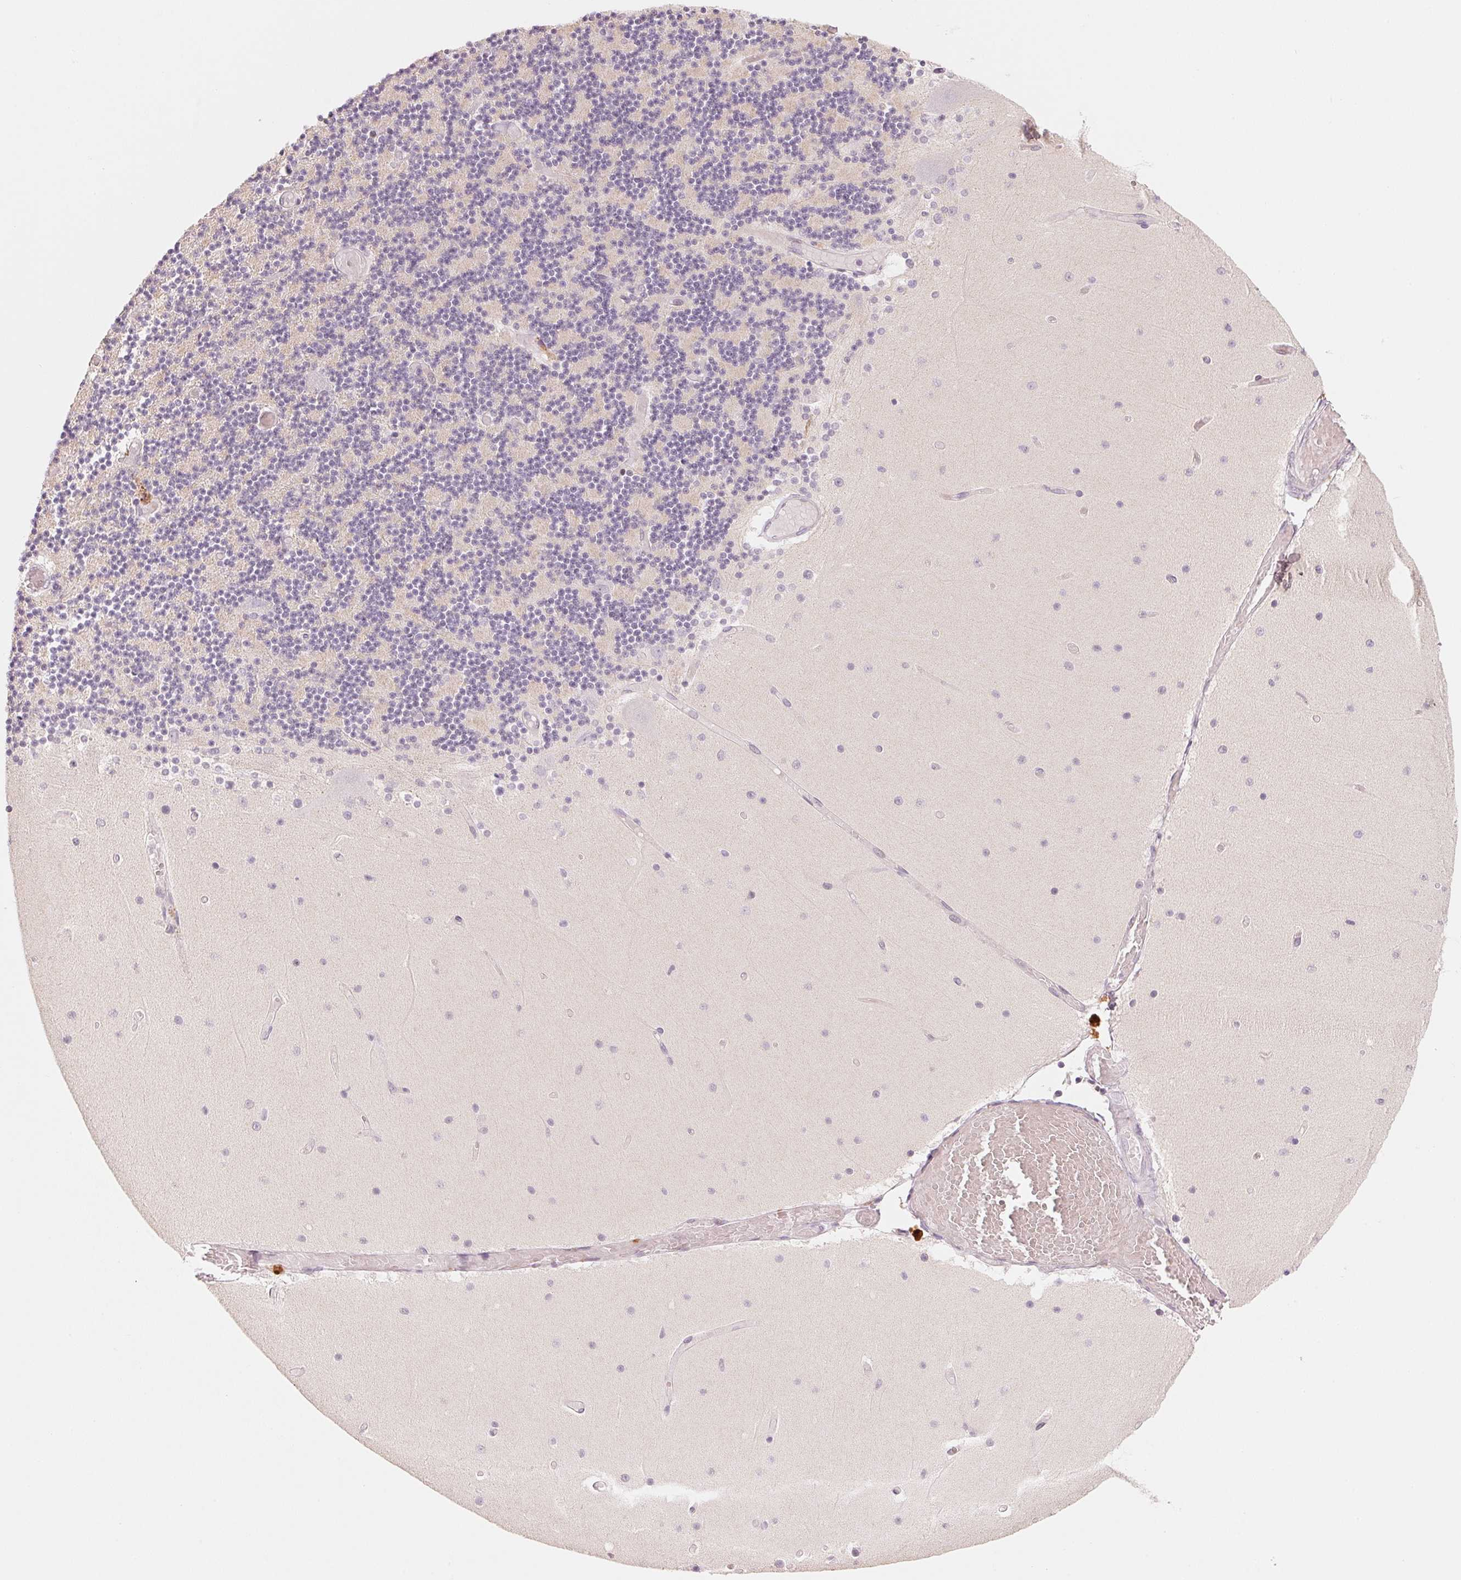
{"staining": {"intensity": "weak", "quantity": "25%-75%", "location": "cytoplasmic/membranous"}, "tissue": "cerebellum", "cell_type": "Cells in granular layer", "image_type": "normal", "snomed": [{"axis": "morphology", "description": "Normal tissue, NOS"}, {"axis": "topography", "description": "Cerebellum"}], "caption": "Weak cytoplasmic/membranous protein expression is appreciated in about 25%-75% of cells in granular layer in cerebellum. The staining was performed using DAB, with brown indicating positive protein expression. Nuclei are stained blue with hematoxylin.", "gene": "SLC17A4", "patient": {"sex": "female", "age": 28}}